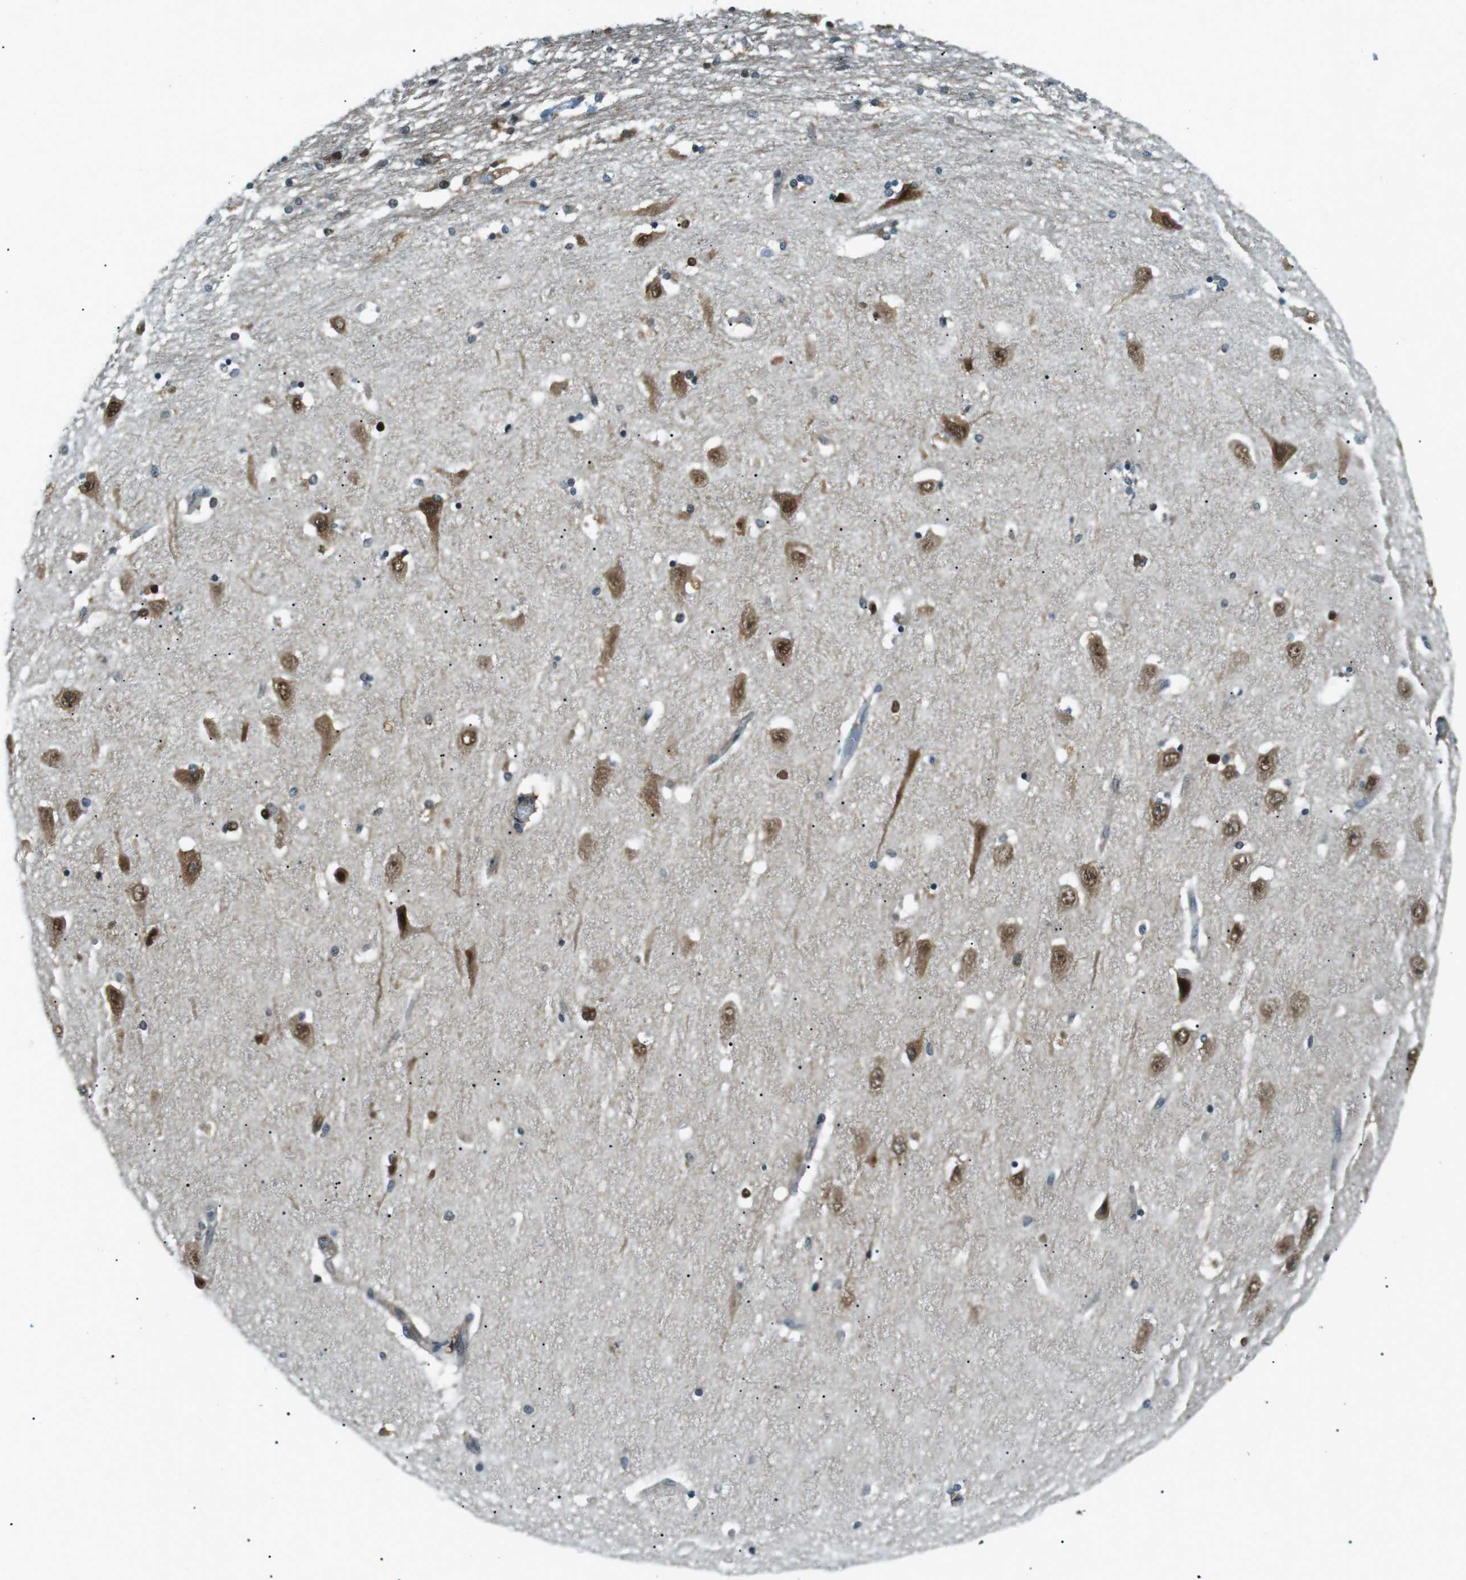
{"staining": {"intensity": "strong", "quantity": "25%-75%", "location": "nuclear"}, "tissue": "hippocampus", "cell_type": "Glial cells", "image_type": "normal", "snomed": [{"axis": "morphology", "description": "Normal tissue, NOS"}, {"axis": "topography", "description": "Hippocampus"}], "caption": "The photomicrograph exhibits staining of unremarkable hippocampus, revealing strong nuclear protein staining (brown color) within glial cells.", "gene": "TMEM74", "patient": {"sex": "female", "age": 54}}